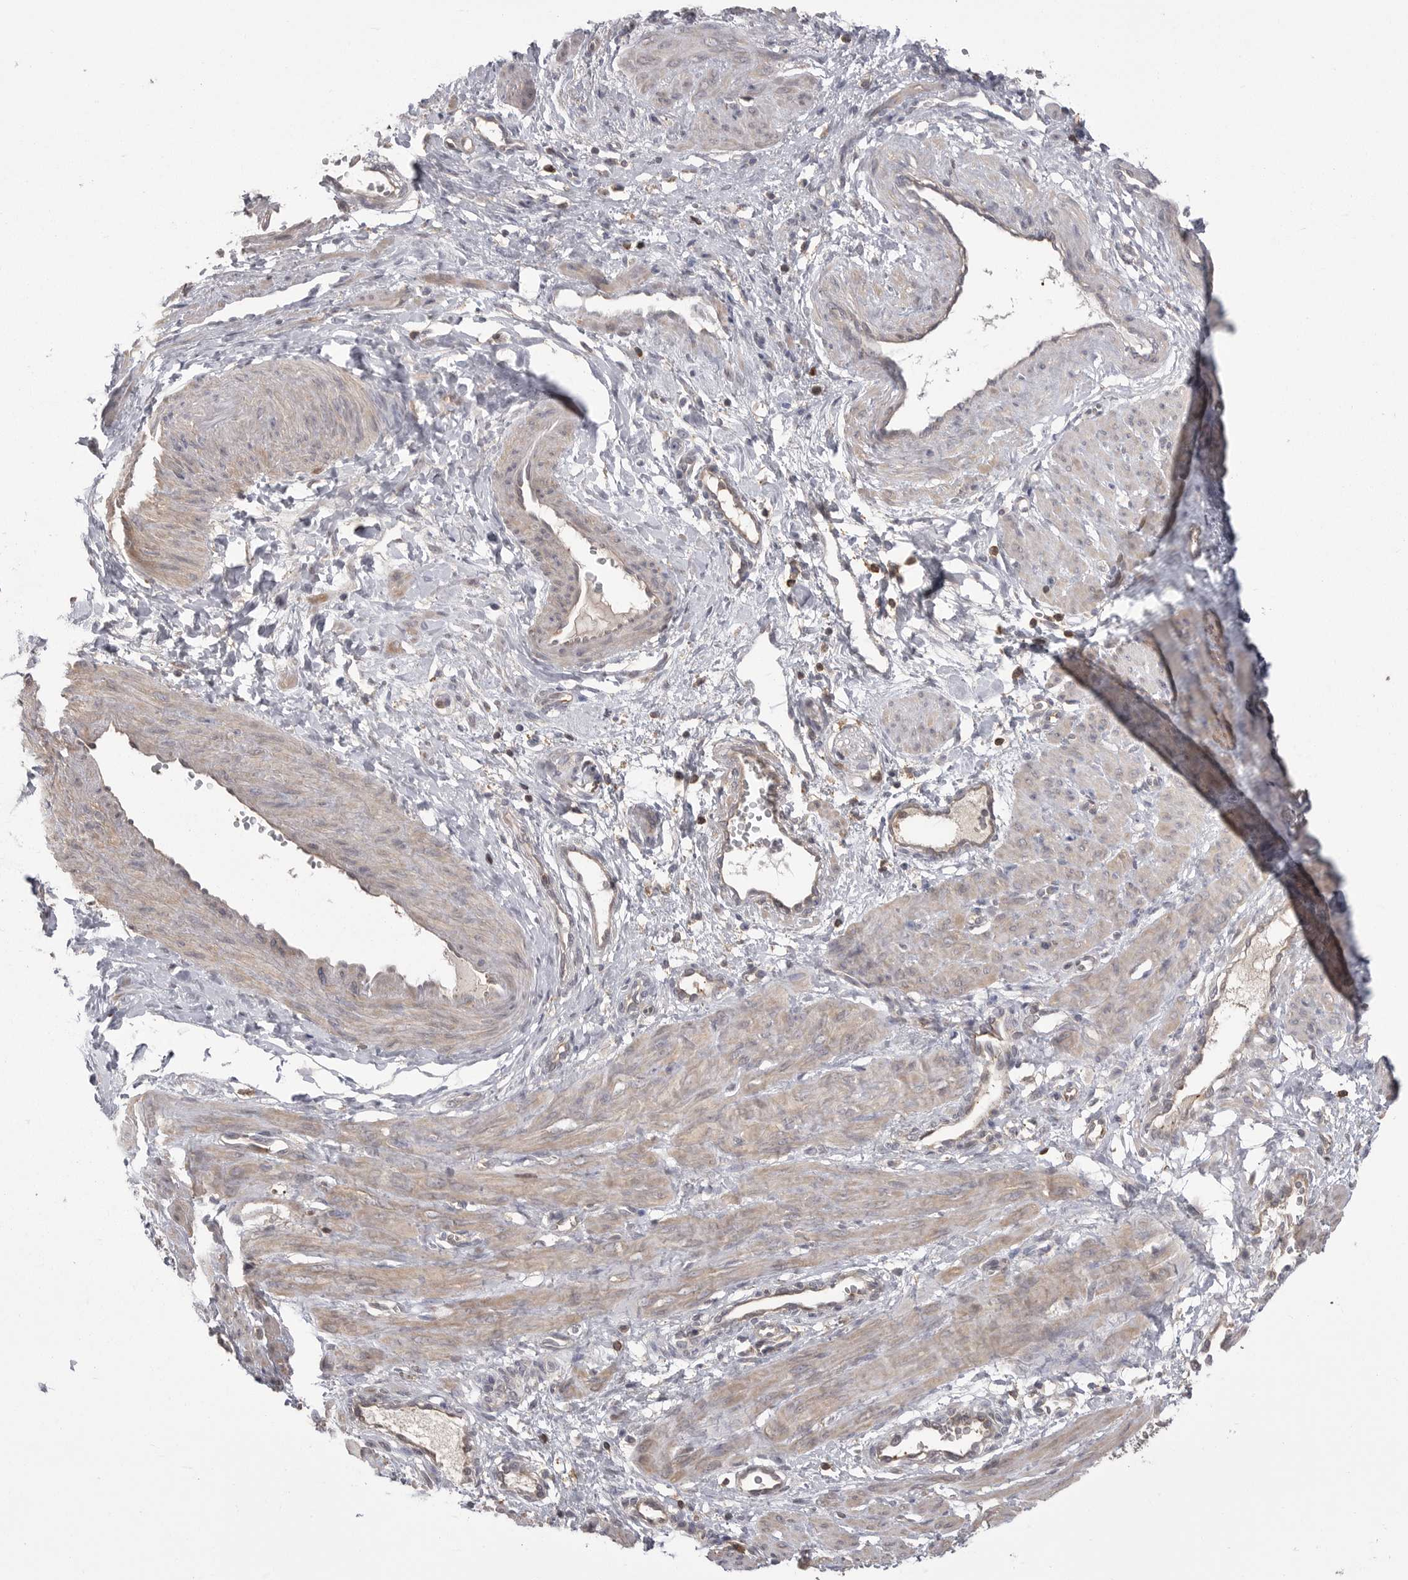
{"staining": {"intensity": "negative", "quantity": "none", "location": "none"}, "tissue": "smooth muscle", "cell_type": "Smooth muscle cells", "image_type": "normal", "snomed": [{"axis": "morphology", "description": "Normal tissue, NOS"}, {"axis": "topography", "description": "Endometrium"}], "caption": "An image of human smooth muscle is negative for staining in smooth muscle cells. The staining was performed using DAB to visualize the protein expression in brown, while the nuclei were stained in blue with hematoxylin (Magnification: 20x).", "gene": "TOP2A", "patient": {"sex": "female", "age": 33}}